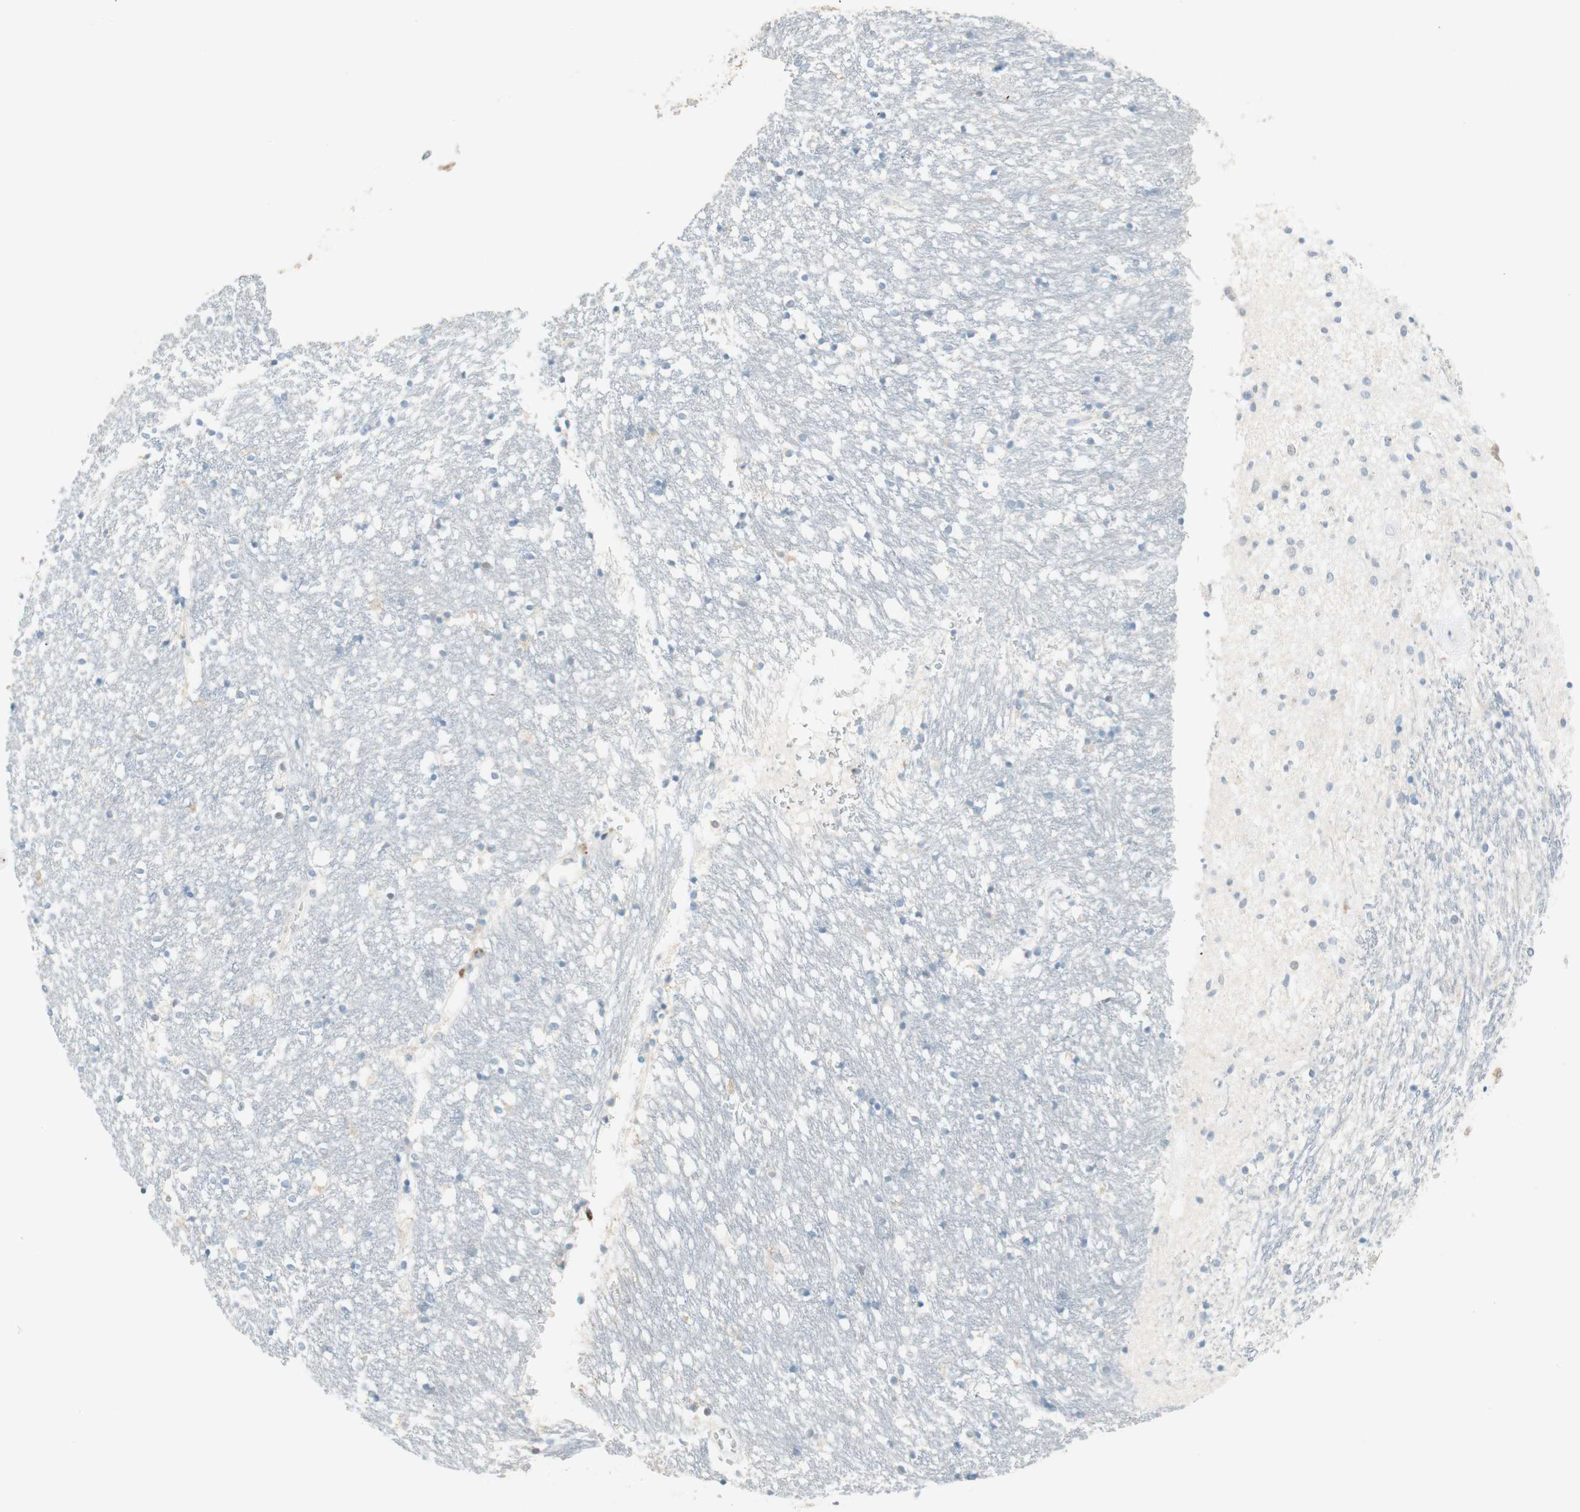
{"staining": {"intensity": "weak", "quantity": "<25%", "location": "cytoplasmic/membranous"}, "tissue": "caudate", "cell_type": "Glial cells", "image_type": "normal", "snomed": [{"axis": "morphology", "description": "Normal tissue, NOS"}, {"axis": "topography", "description": "Lateral ventricle wall"}], "caption": "IHC photomicrograph of normal human caudate stained for a protein (brown), which displays no positivity in glial cells.", "gene": "HPGD", "patient": {"sex": "female", "age": 54}}